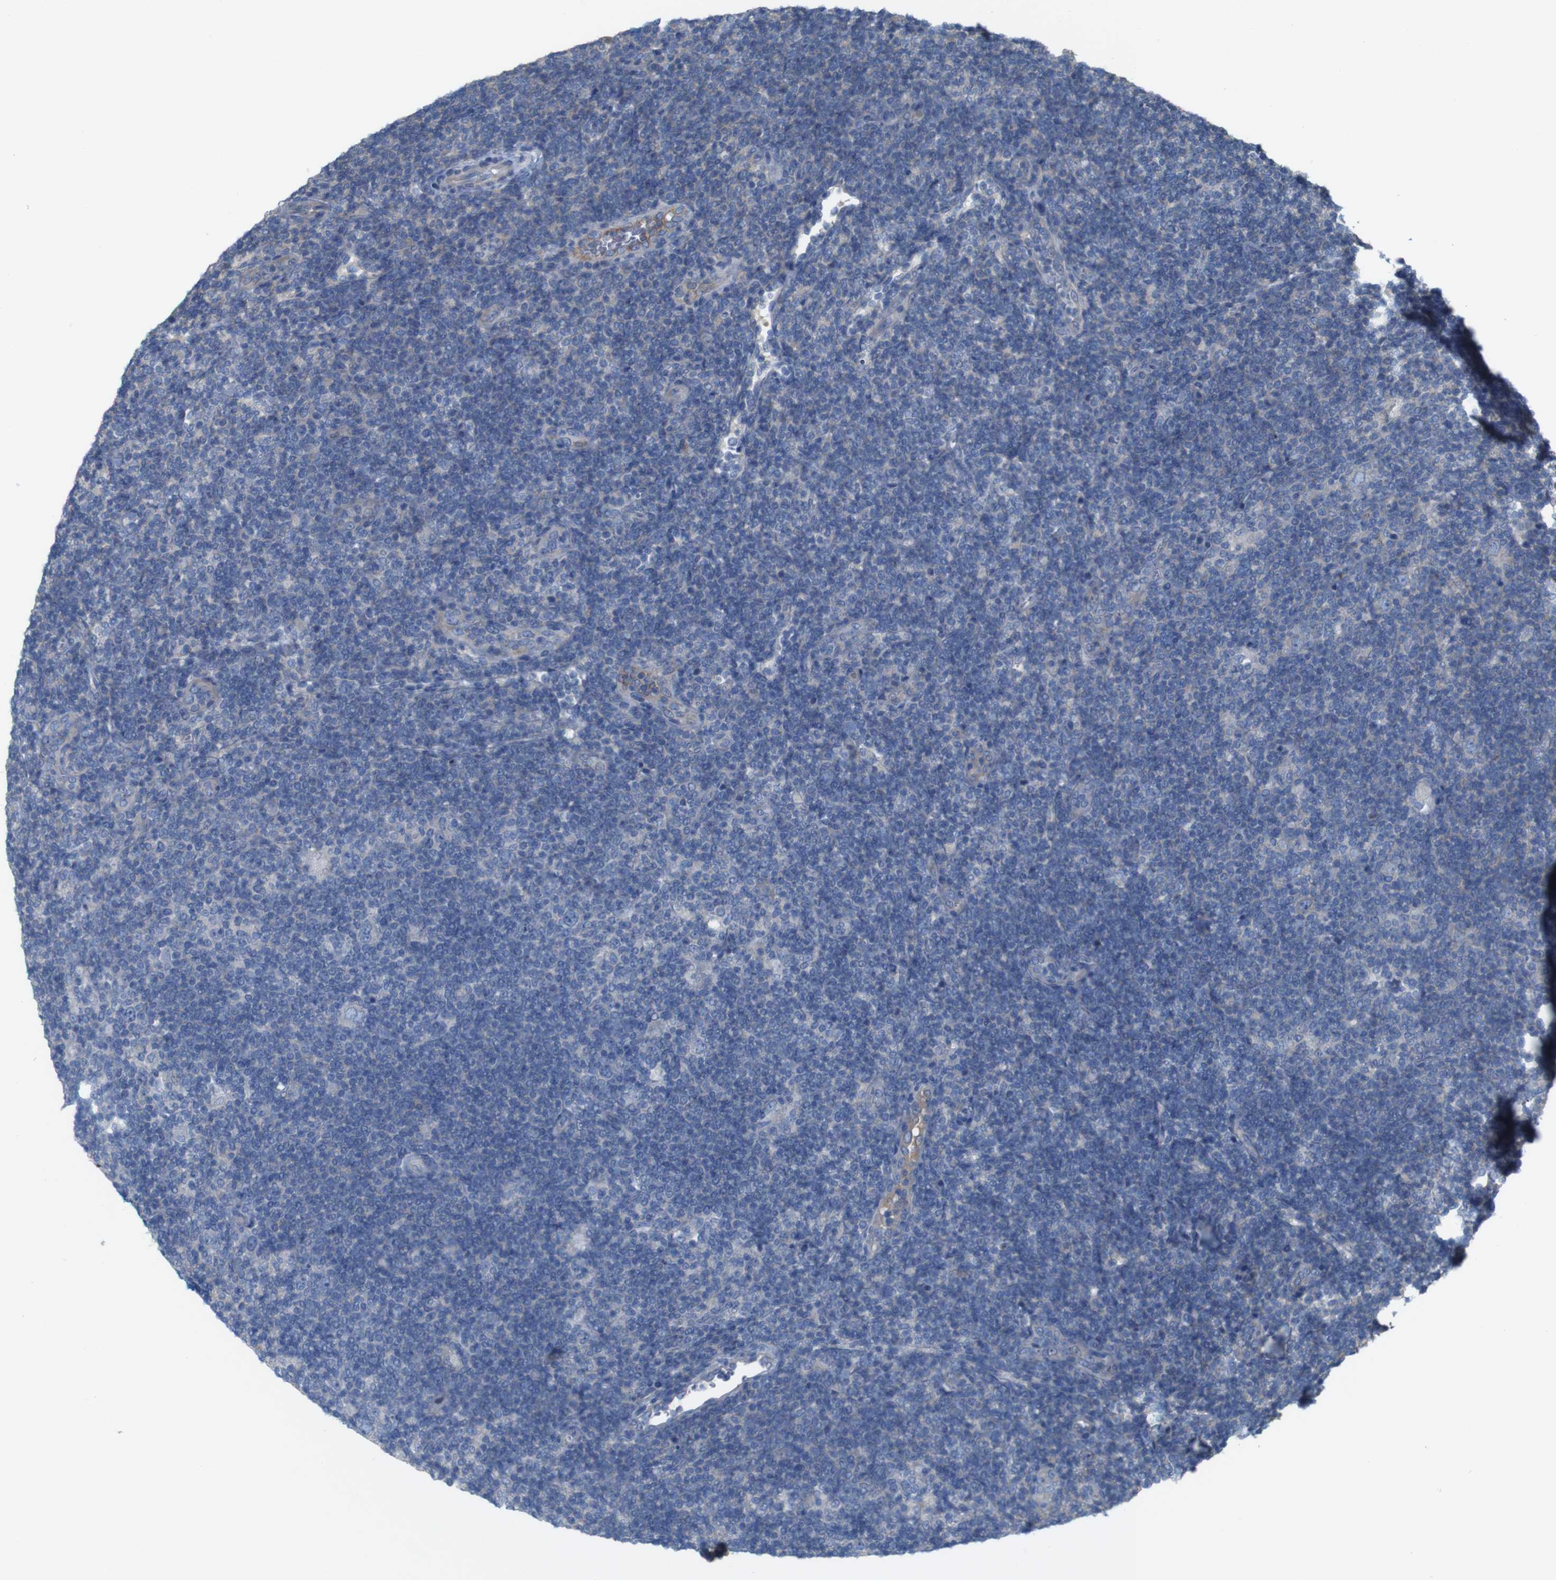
{"staining": {"intensity": "negative", "quantity": "none", "location": "none"}, "tissue": "lymphoma", "cell_type": "Tumor cells", "image_type": "cancer", "snomed": [{"axis": "morphology", "description": "Hodgkin's disease, NOS"}, {"axis": "topography", "description": "Lymph node"}], "caption": "Lymphoma stained for a protein using immunohistochemistry (IHC) exhibits no positivity tumor cells.", "gene": "MYEOV", "patient": {"sex": "female", "age": 57}}